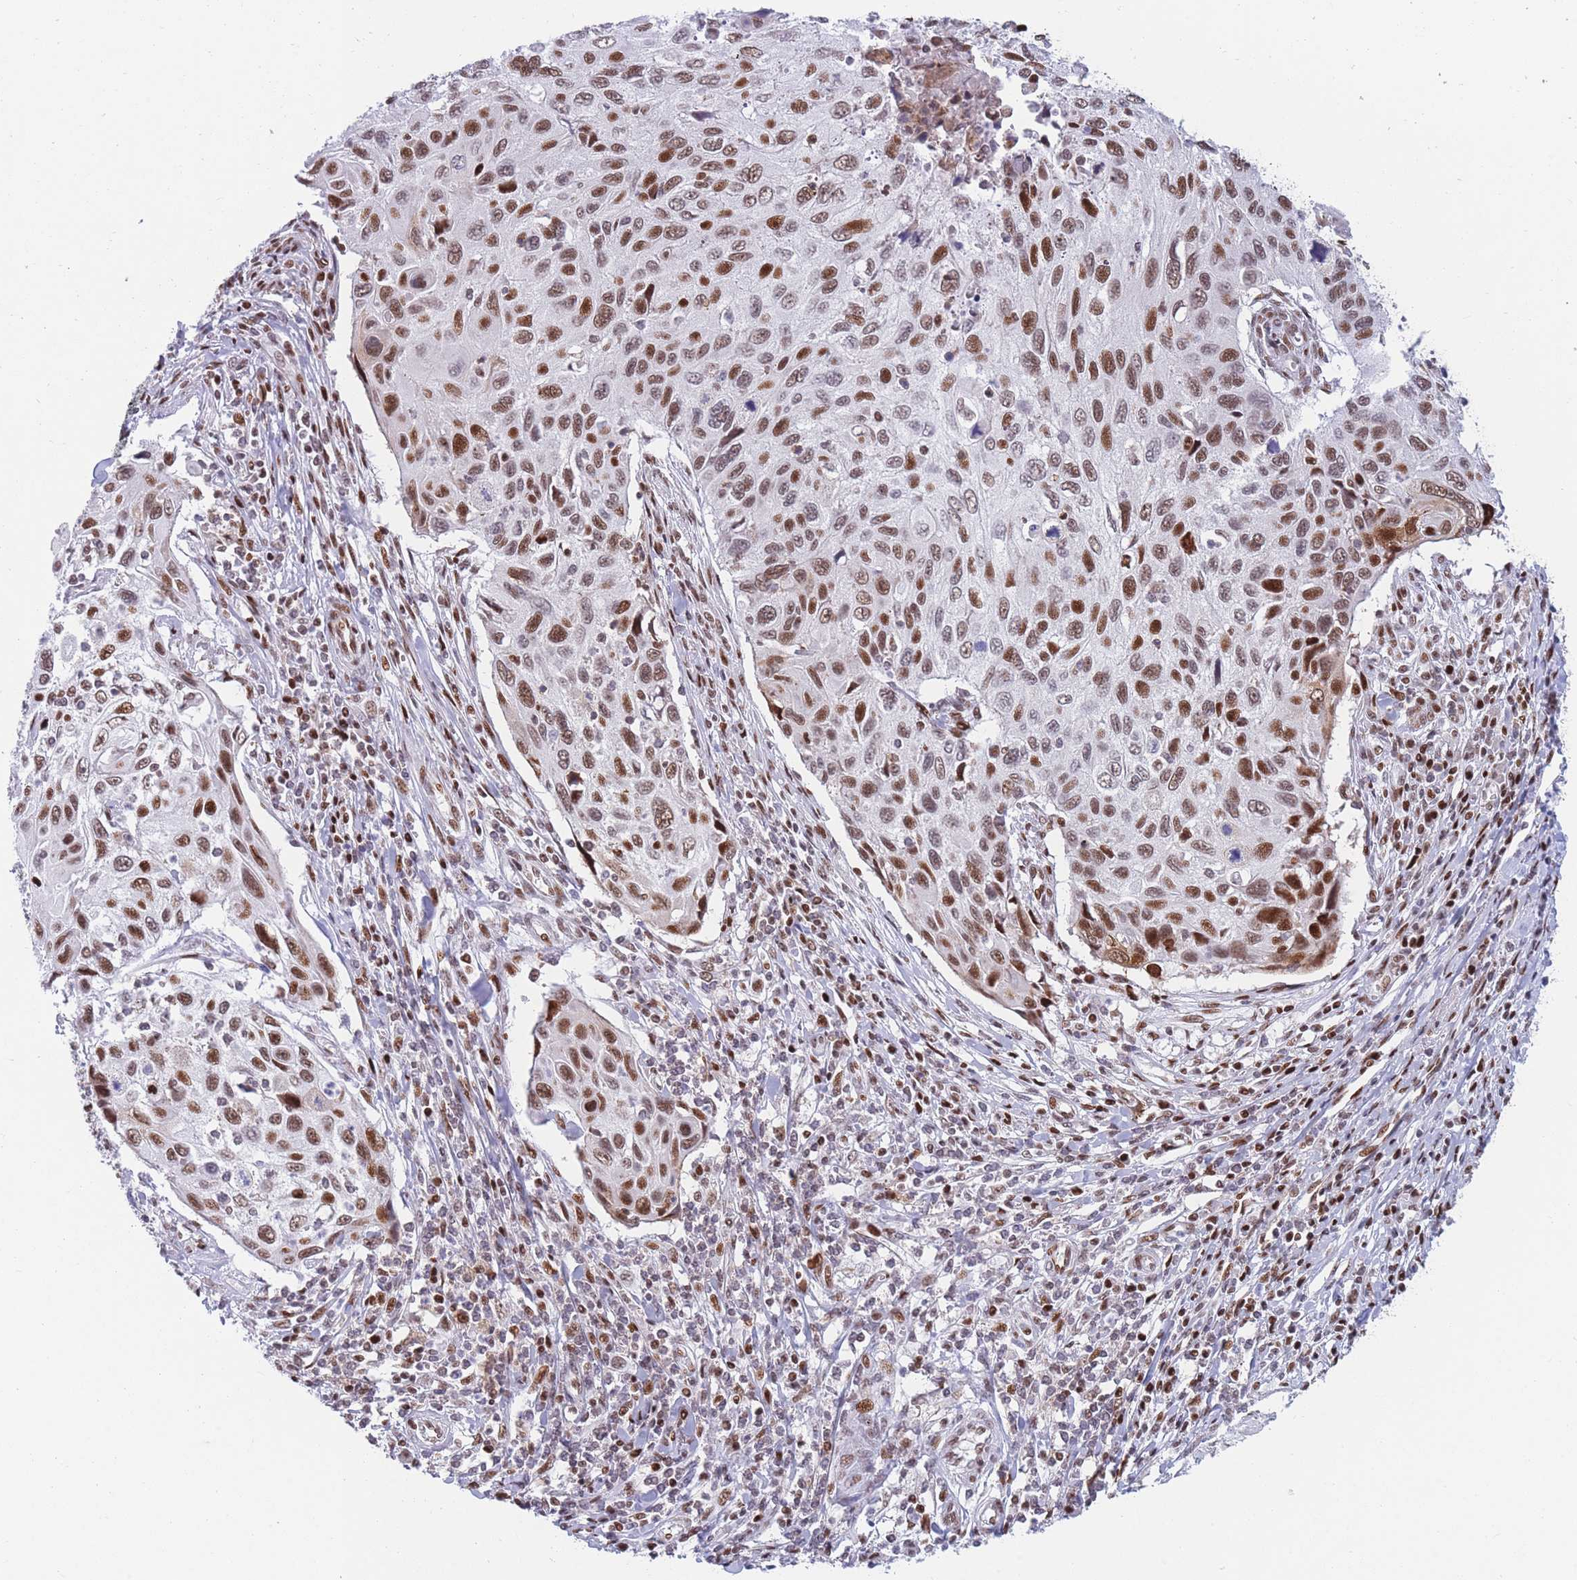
{"staining": {"intensity": "moderate", "quantity": ">75%", "location": "nuclear"}, "tissue": "cervical cancer", "cell_type": "Tumor cells", "image_type": "cancer", "snomed": [{"axis": "morphology", "description": "Squamous cell carcinoma, NOS"}, {"axis": "topography", "description": "Cervix"}], "caption": "Immunohistochemistry (IHC) of cervical cancer (squamous cell carcinoma) reveals medium levels of moderate nuclear staining in approximately >75% of tumor cells.", "gene": "DNAJC3", "patient": {"sex": "female", "age": 70}}